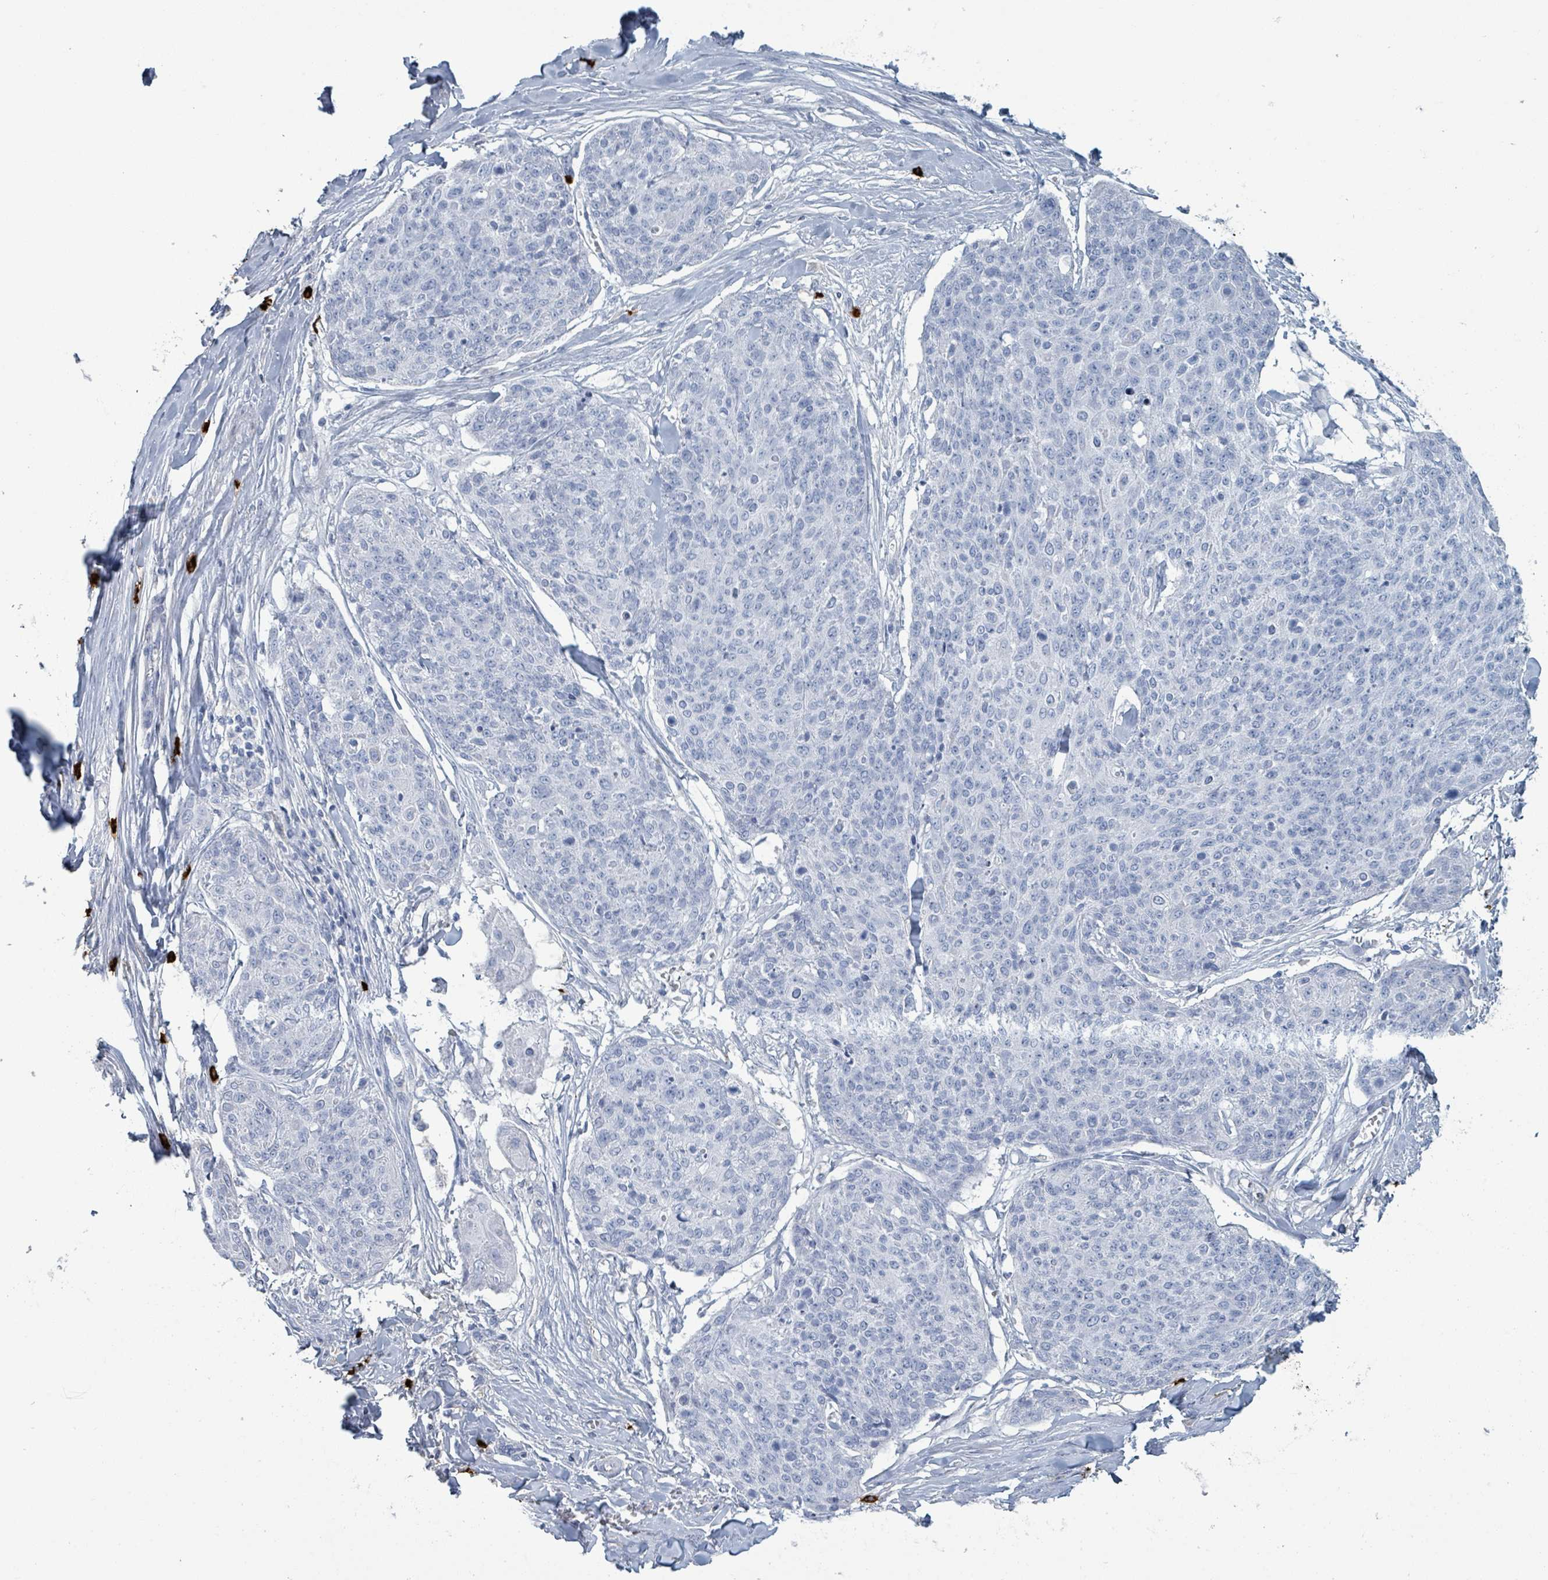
{"staining": {"intensity": "negative", "quantity": "none", "location": "none"}, "tissue": "skin cancer", "cell_type": "Tumor cells", "image_type": "cancer", "snomed": [{"axis": "morphology", "description": "Squamous cell carcinoma, NOS"}, {"axis": "topography", "description": "Skin"}, {"axis": "topography", "description": "Vulva"}], "caption": "Immunohistochemical staining of skin cancer shows no significant staining in tumor cells.", "gene": "VPS13D", "patient": {"sex": "female", "age": 85}}